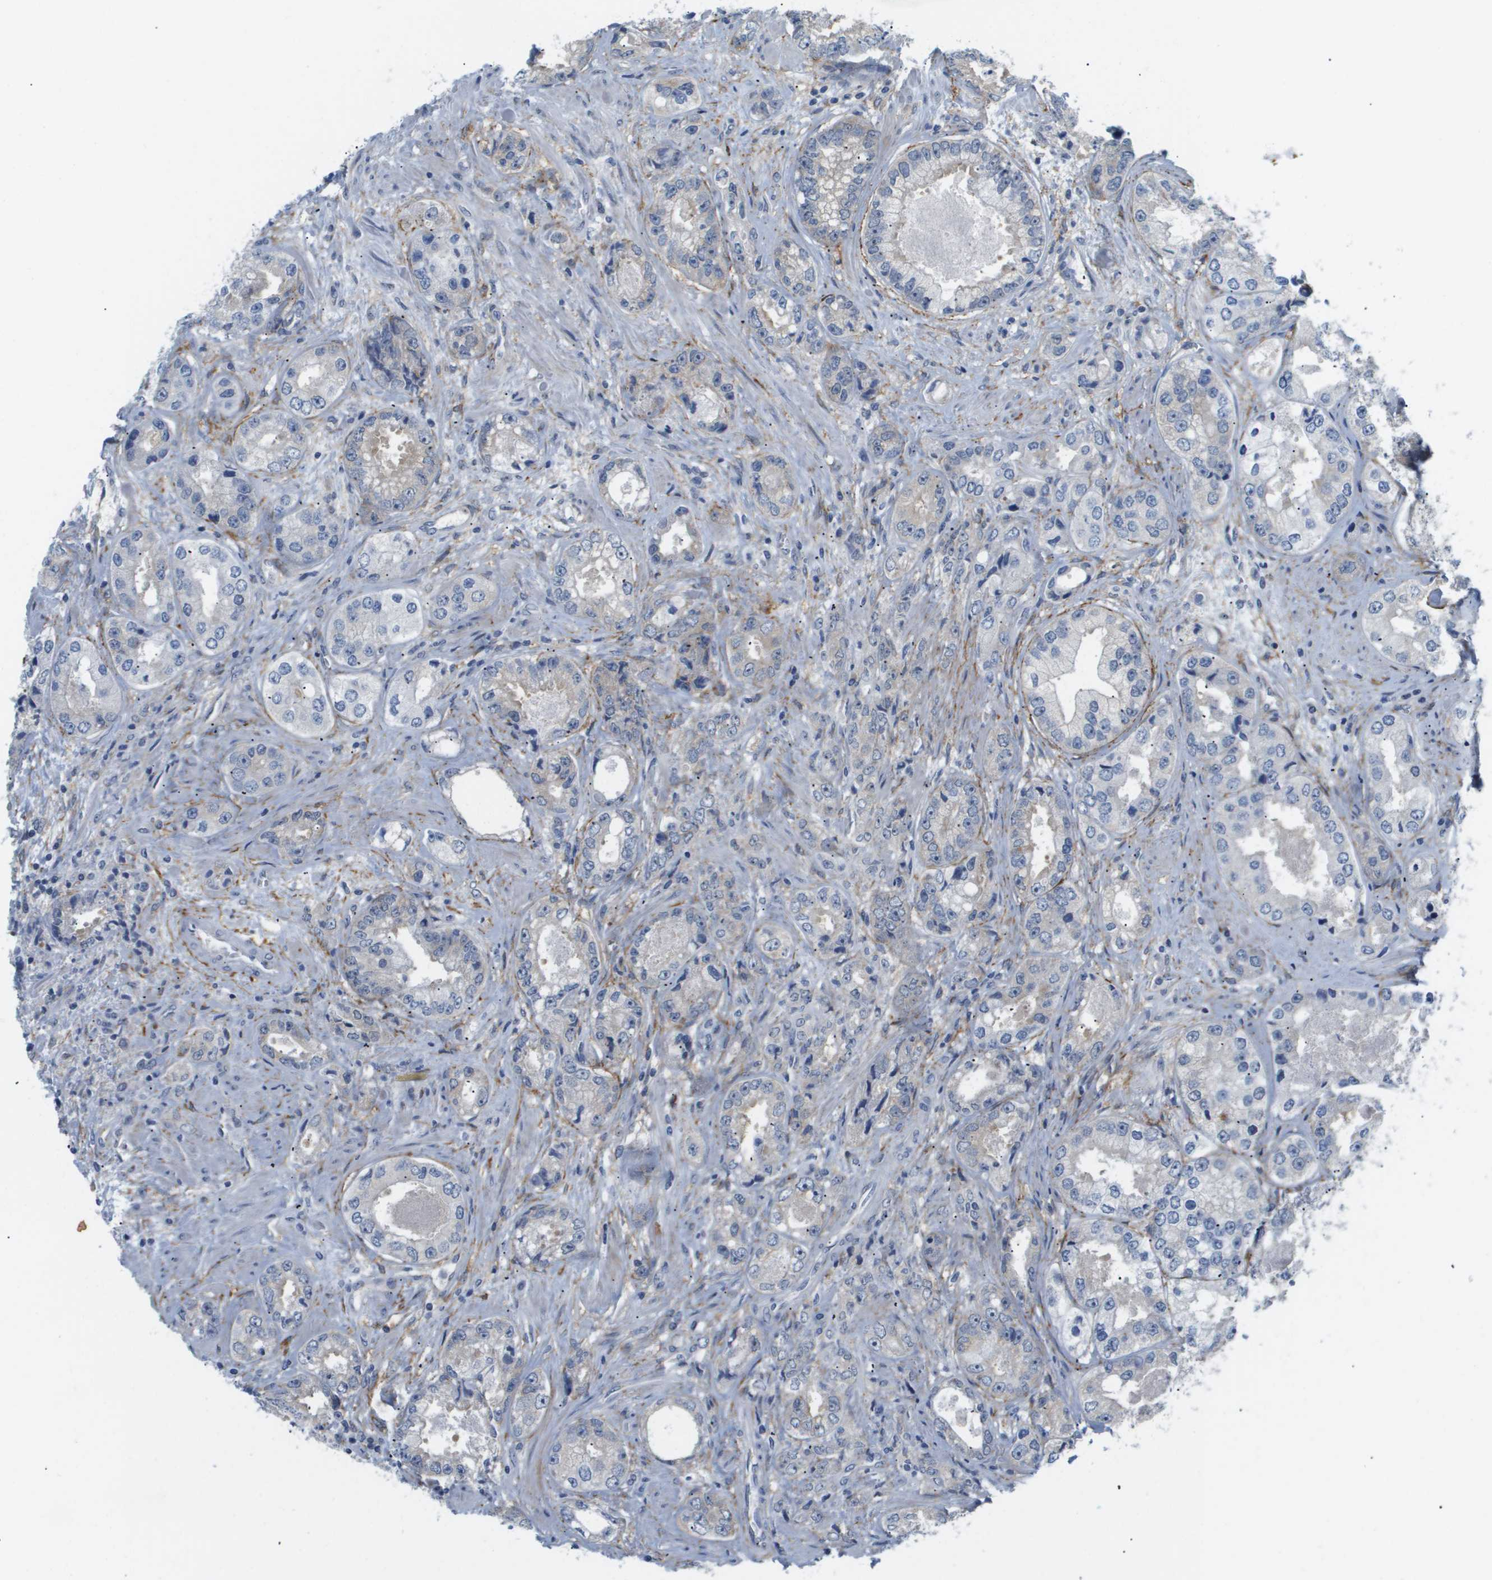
{"staining": {"intensity": "negative", "quantity": "none", "location": "none"}, "tissue": "prostate cancer", "cell_type": "Tumor cells", "image_type": "cancer", "snomed": [{"axis": "morphology", "description": "Adenocarcinoma, High grade"}, {"axis": "topography", "description": "Prostate"}], "caption": "Tumor cells show no significant protein expression in prostate high-grade adenocarcinoma. Nuclei are stained in blue.", "gene": "OTUD5", "patient": {"sex": "male", "age": 61}}